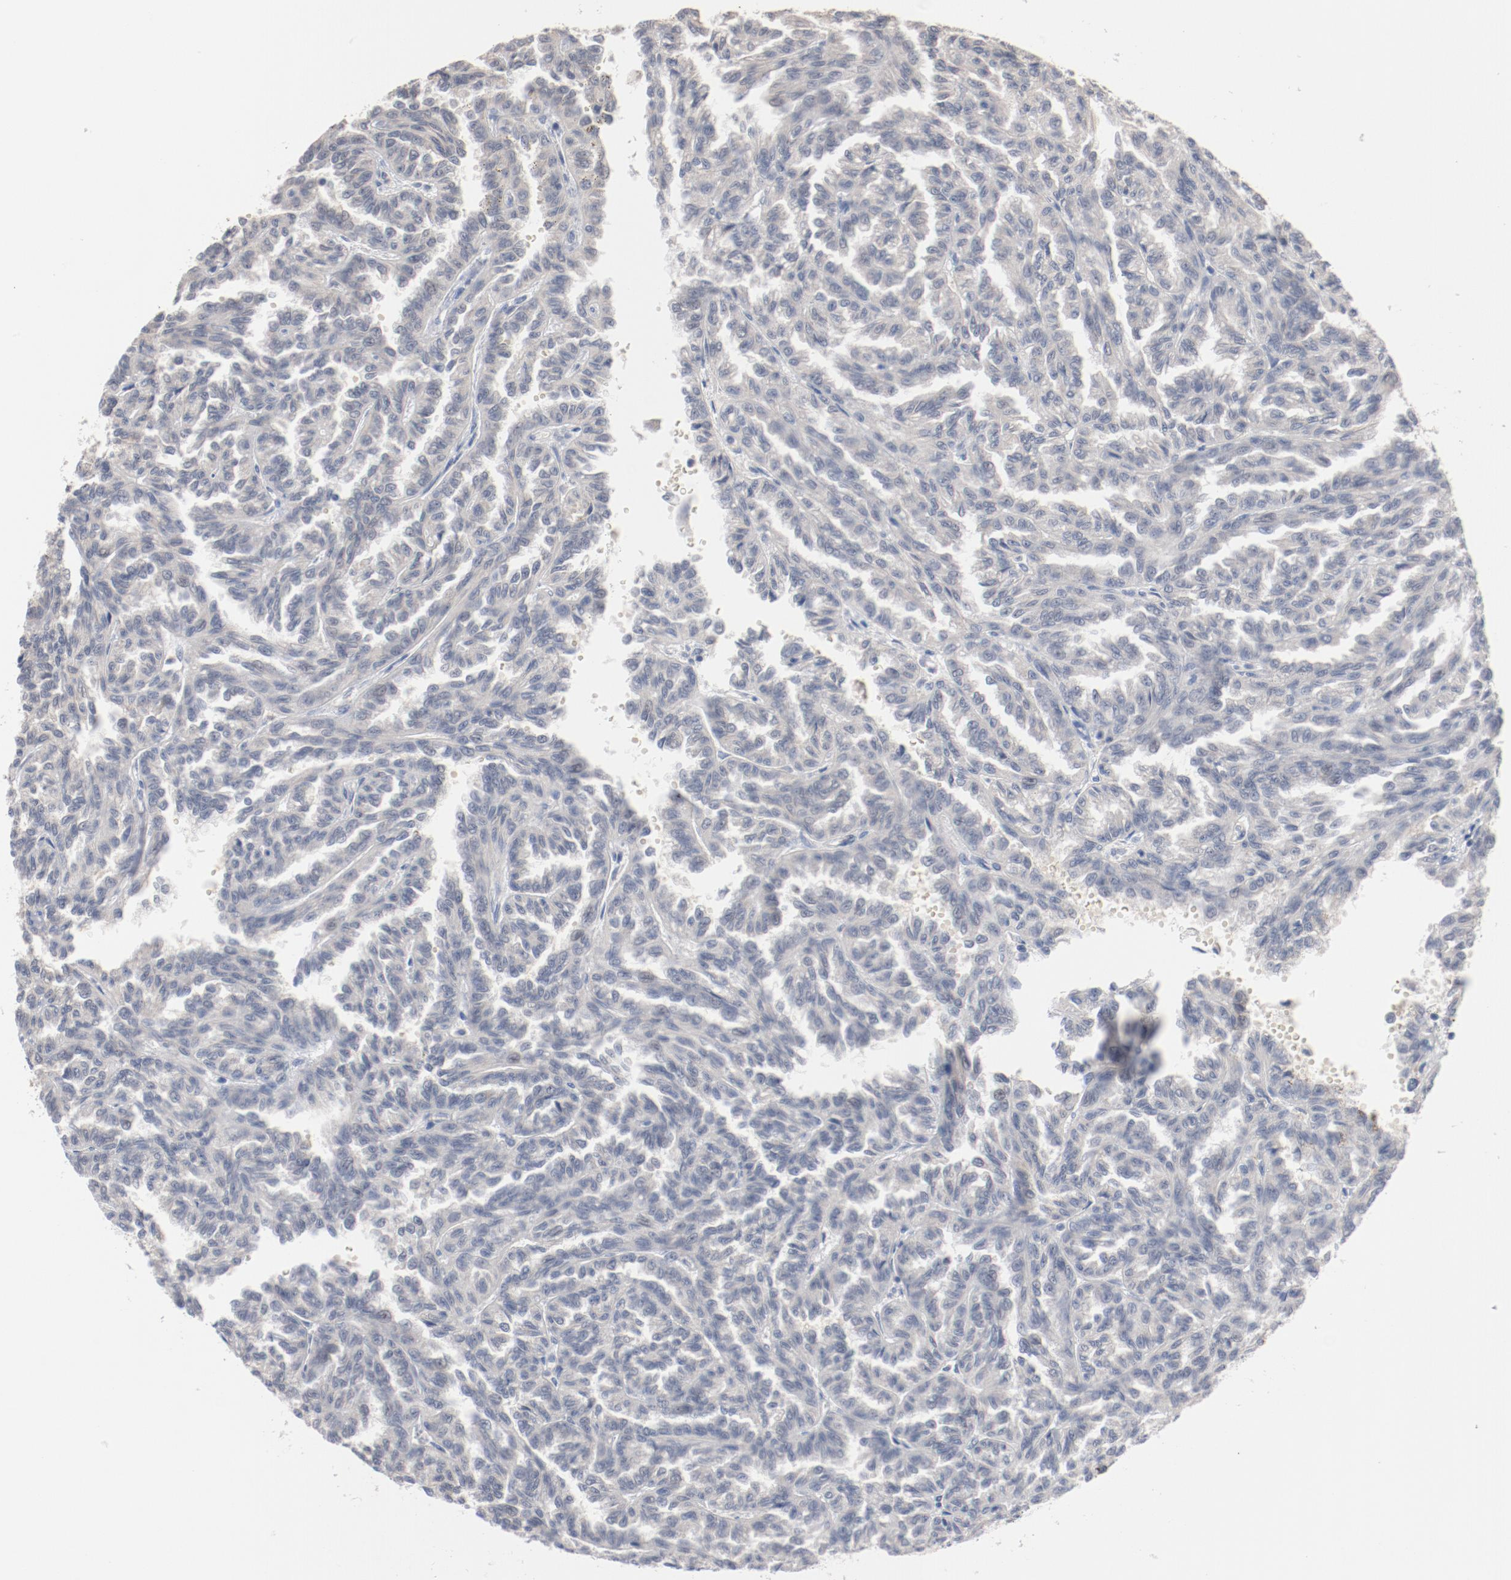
{"staining": {"intensity": "negative", "quantity": "none", "location": "none"}, "tissue": "renal cancer", "cell_type": "Tumor cells", "image_type": "cancer", "snomed": [{"axis": "morphology", "description": "Inflammation, NOS"}, {"axis": "morphology", "description": "Adenocarcinoma, NOS"}, {"axis": "topography", "description": "Kidney"}], "caption": "Protein analysis of renal cancer reveals no significant positivity in tumor cells.", "gene": "ERICH1", "patient": {"sex": "male", "age": 68}}